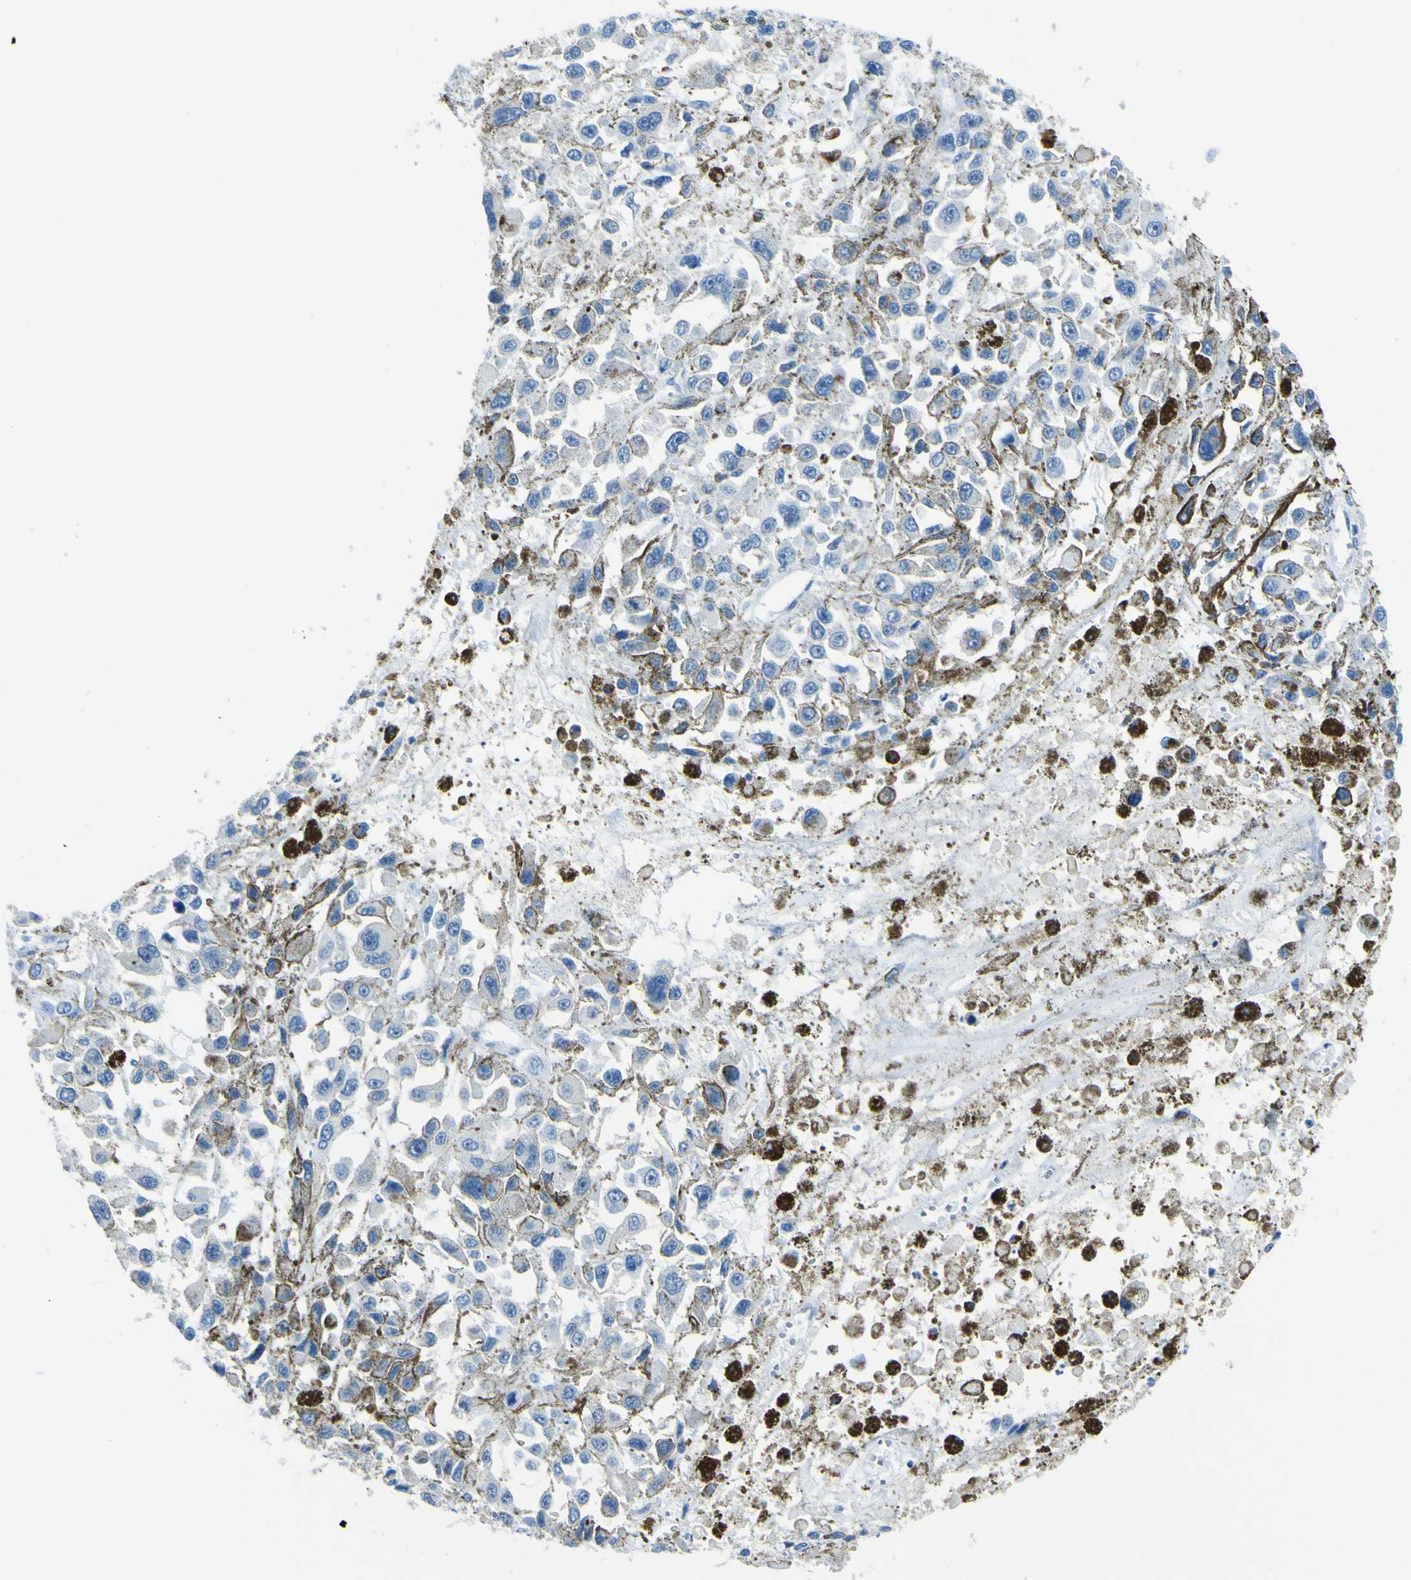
{"staining": {"intensity": "negative", "quantity": "none", "location": "none"}, "tissue": "melanoma", "cell_type": "Tumor cells", "image_type": "cancer", "snomed": [{"axis": "morphology", "description": "Malignant melanoma, Metastatic site"}, {"axis": "topography", "description": "Lymph node"}], "caption": "An image of human melanoma is negative for staining in tumor cells. Nuclei are stained in blue.", "gene": "PHKG1", "patient": {"sex": "male", "age": 59}}